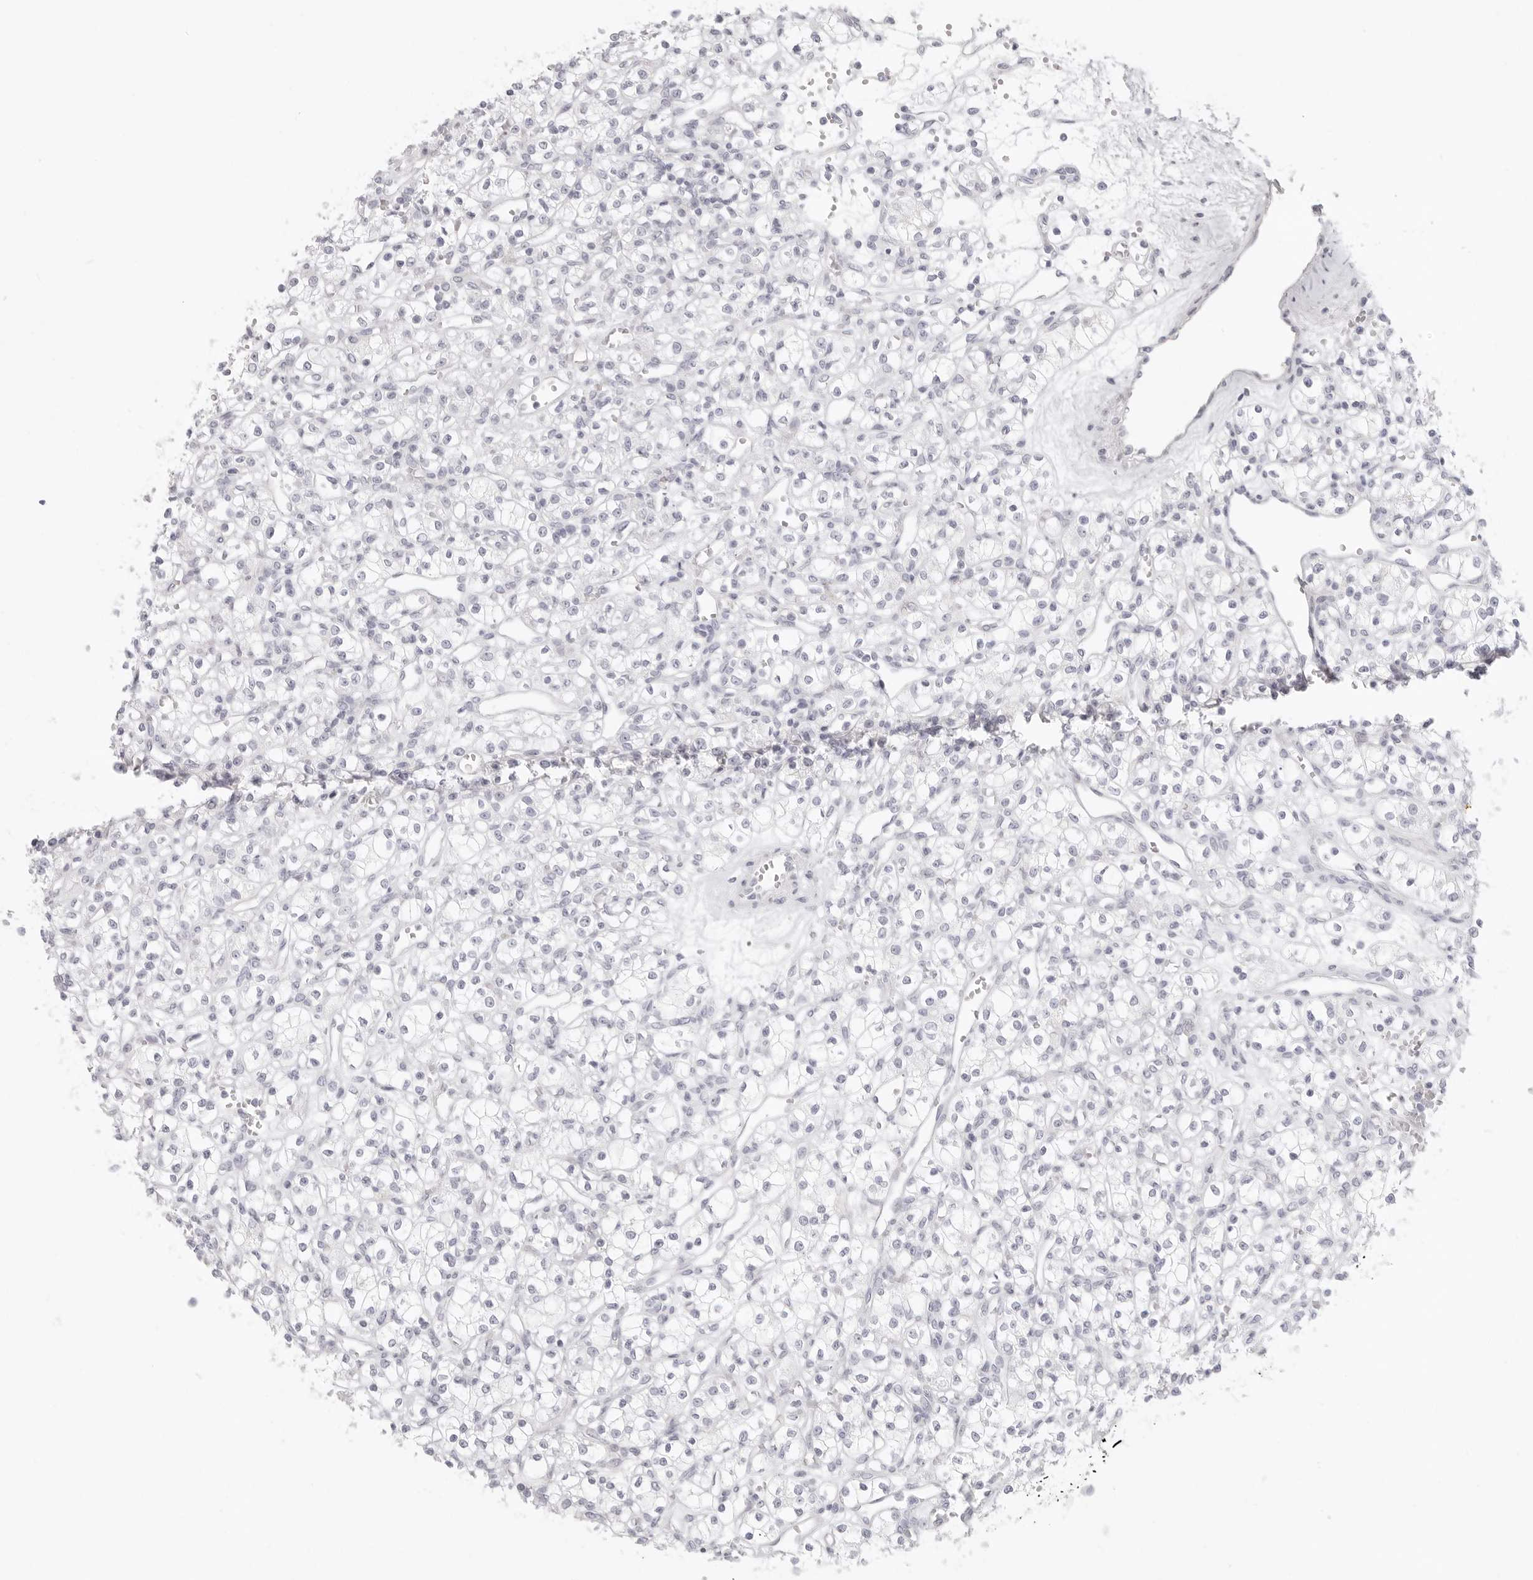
{"staining": {"intensity": "negative", "quantity": "none", "location": "none"}, "tissue": "renal cancer", "cell_type": "Tumor cells", "image_type": "cancer", "snomed": [{"axis": "morphology", "description": "Adenocarcinoma, NOS"}, {"axis": "topography", "description": "Kidney"}], "caption": "Tumor cells show no significant expression in renal cancer (adenocarcinoma).", "gene": "RXFP1", "patient": {"sex": "female", "age": 59}}